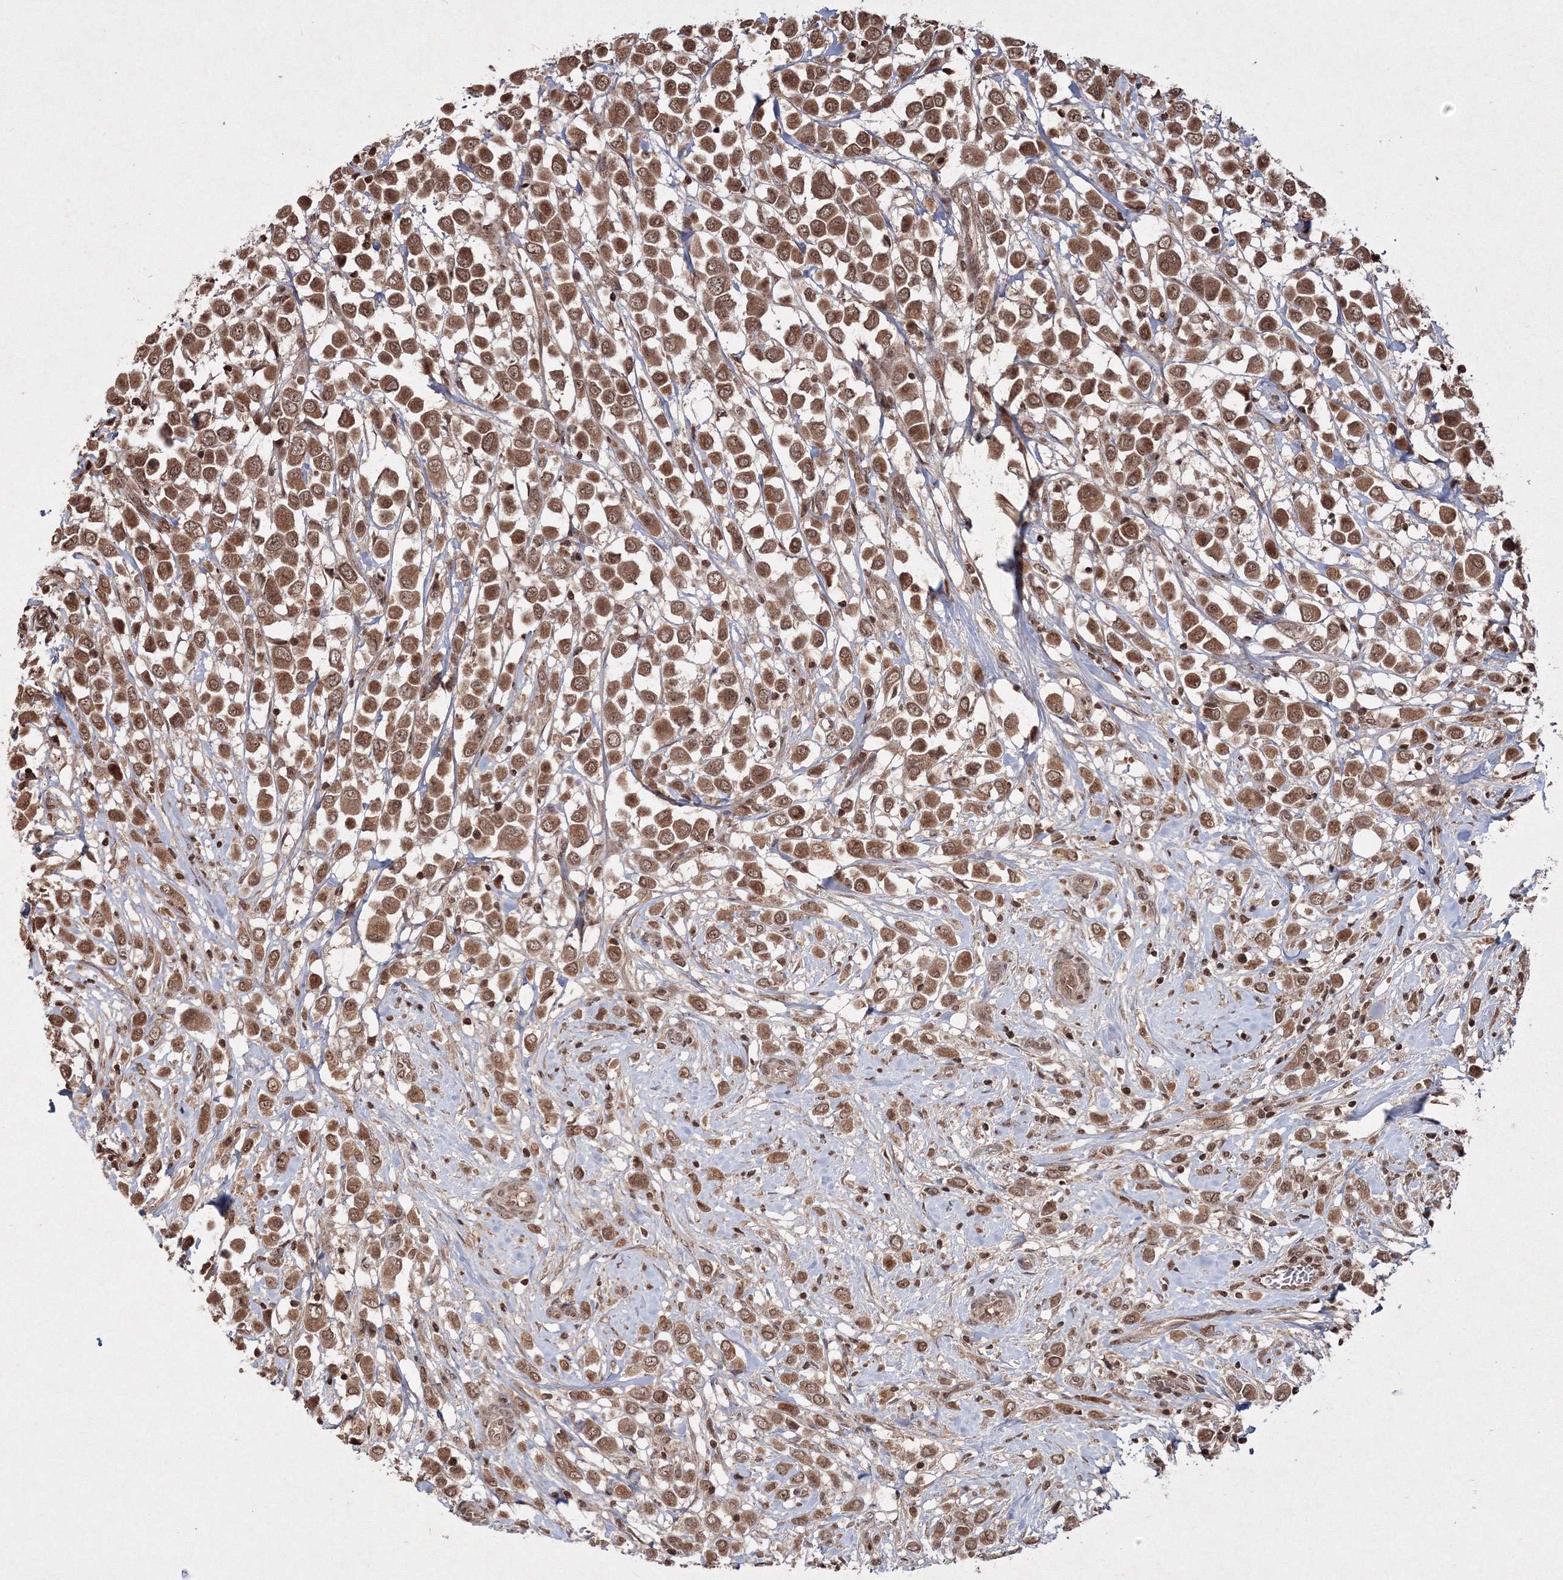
{"staining": {"intensity": "moderate", "quantity": ">75%", "location": "cytoplasmic/membranous,nuclear"}, "tissue": "breast cancer", "cell_type": "Tumor cells", "image_type": "cancer", "snomed": [{"axis": "morphology", "description": "Duct carcinoma"}, {"axis": "topography", "description": "Breast"}], "caption": "Immunohistochemistry image of neoplastic tissue: breast cancer (intraductal carcinoma) stained using immunohistochemistry (IHC) displays medium levels of moderate protein expression localized specifically in the cytoplasmic/membranous and nuclear of tumor cells, appearing as a cytoplasmic/membranous and nuclear brown color.", "gene": "PEX13", "patient": {"sex": "female", "age": 61}}